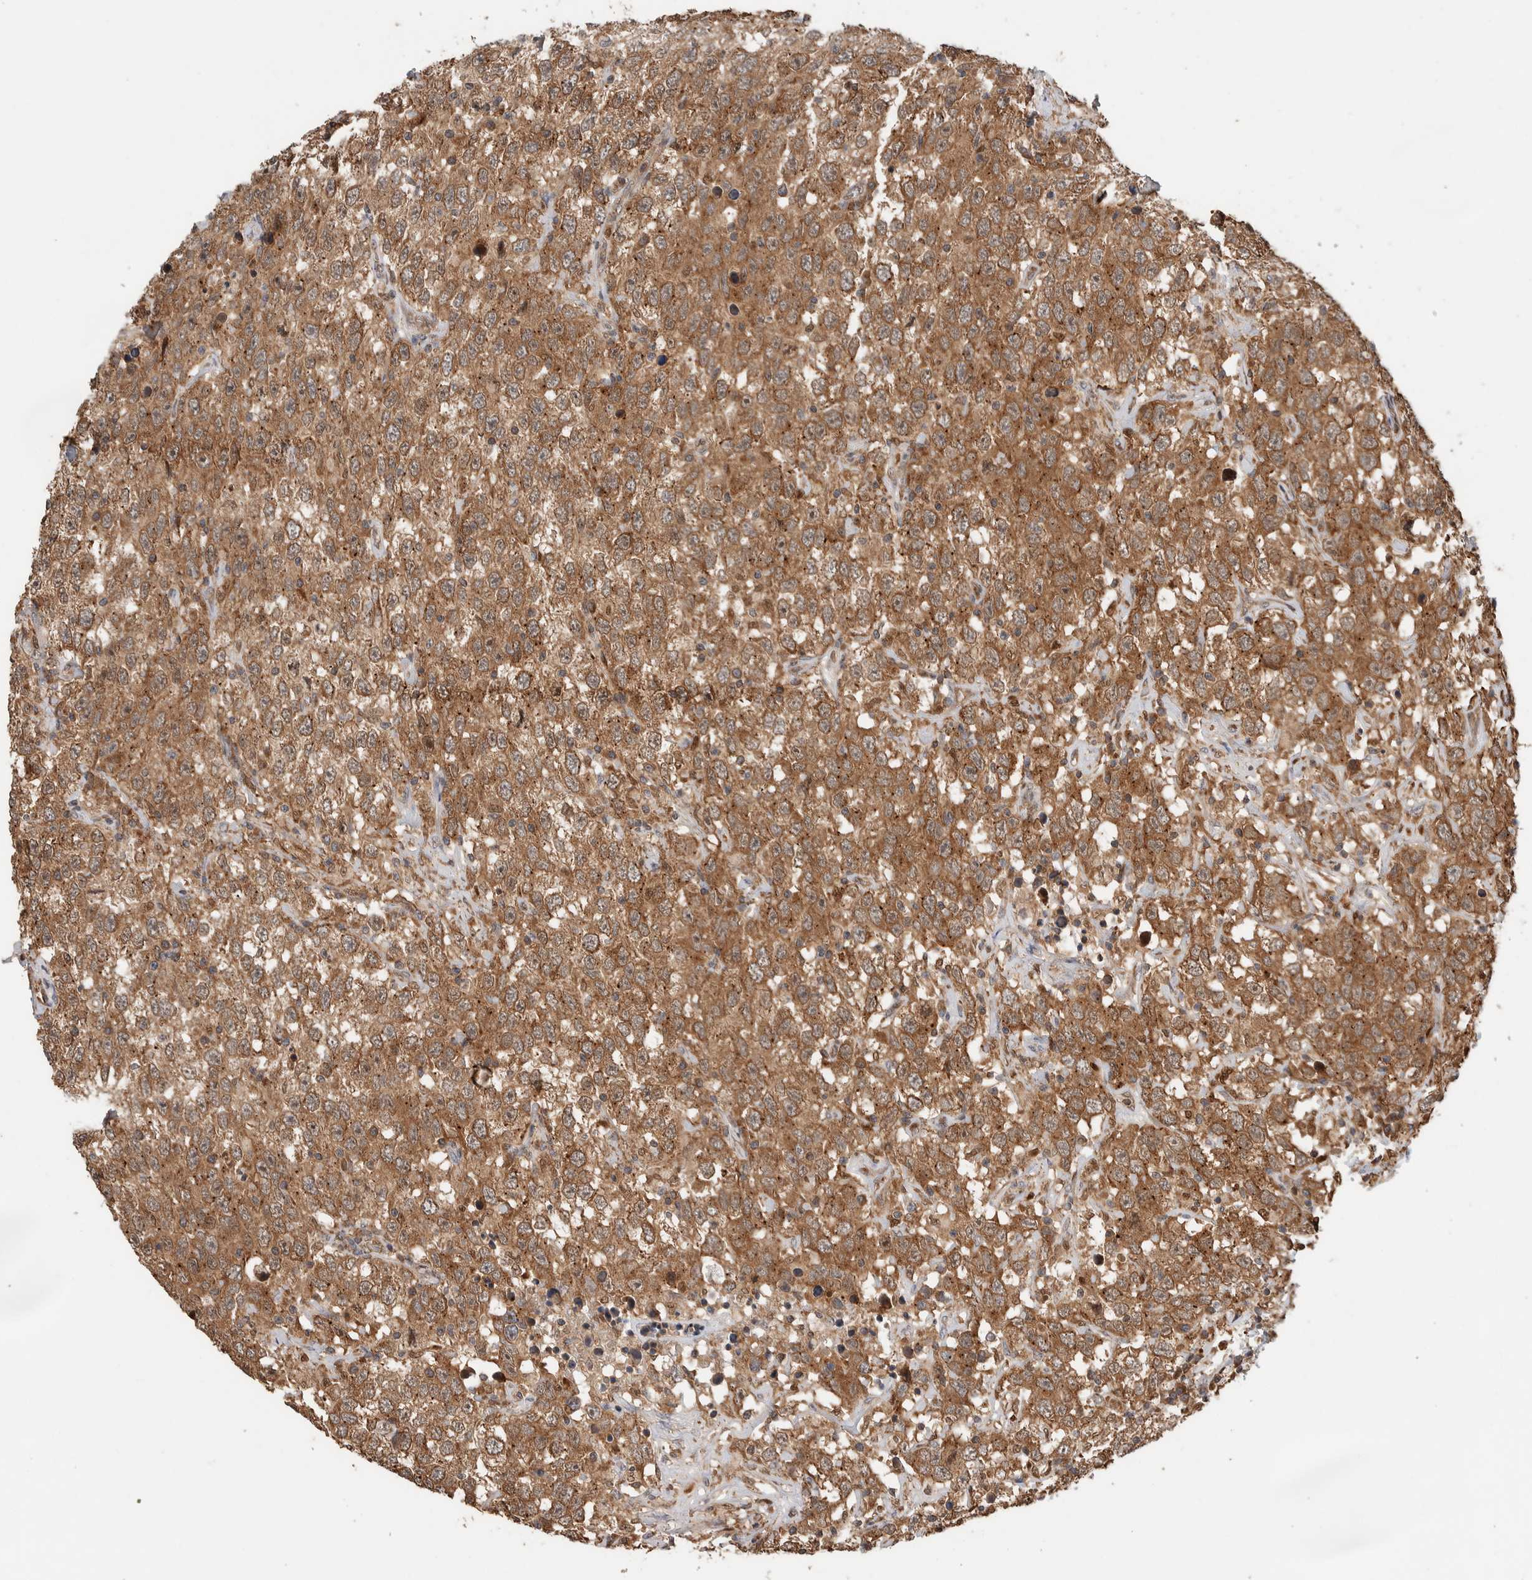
{"staining": {"intensity": "moderate", "quantity": ">75%", "location": "cytoplasmic/membranous"}, "tissue": "testis cancer", "cell_type": "Tumor cells", "image_type": "cancer", "snomed": [{"axis": "morphology", "description": "Seminoma, NOS"}, {"axis": "topography", "description": "Testis"}], "caption": "Human testis cancer (seminoma) stained for a protein (brown) reveals moderate cytoplasmic/membranous positive positivity in about >75% of tumor cells.", "gene": "VPS53", "patient": {"sex": "male", "age": 41}}